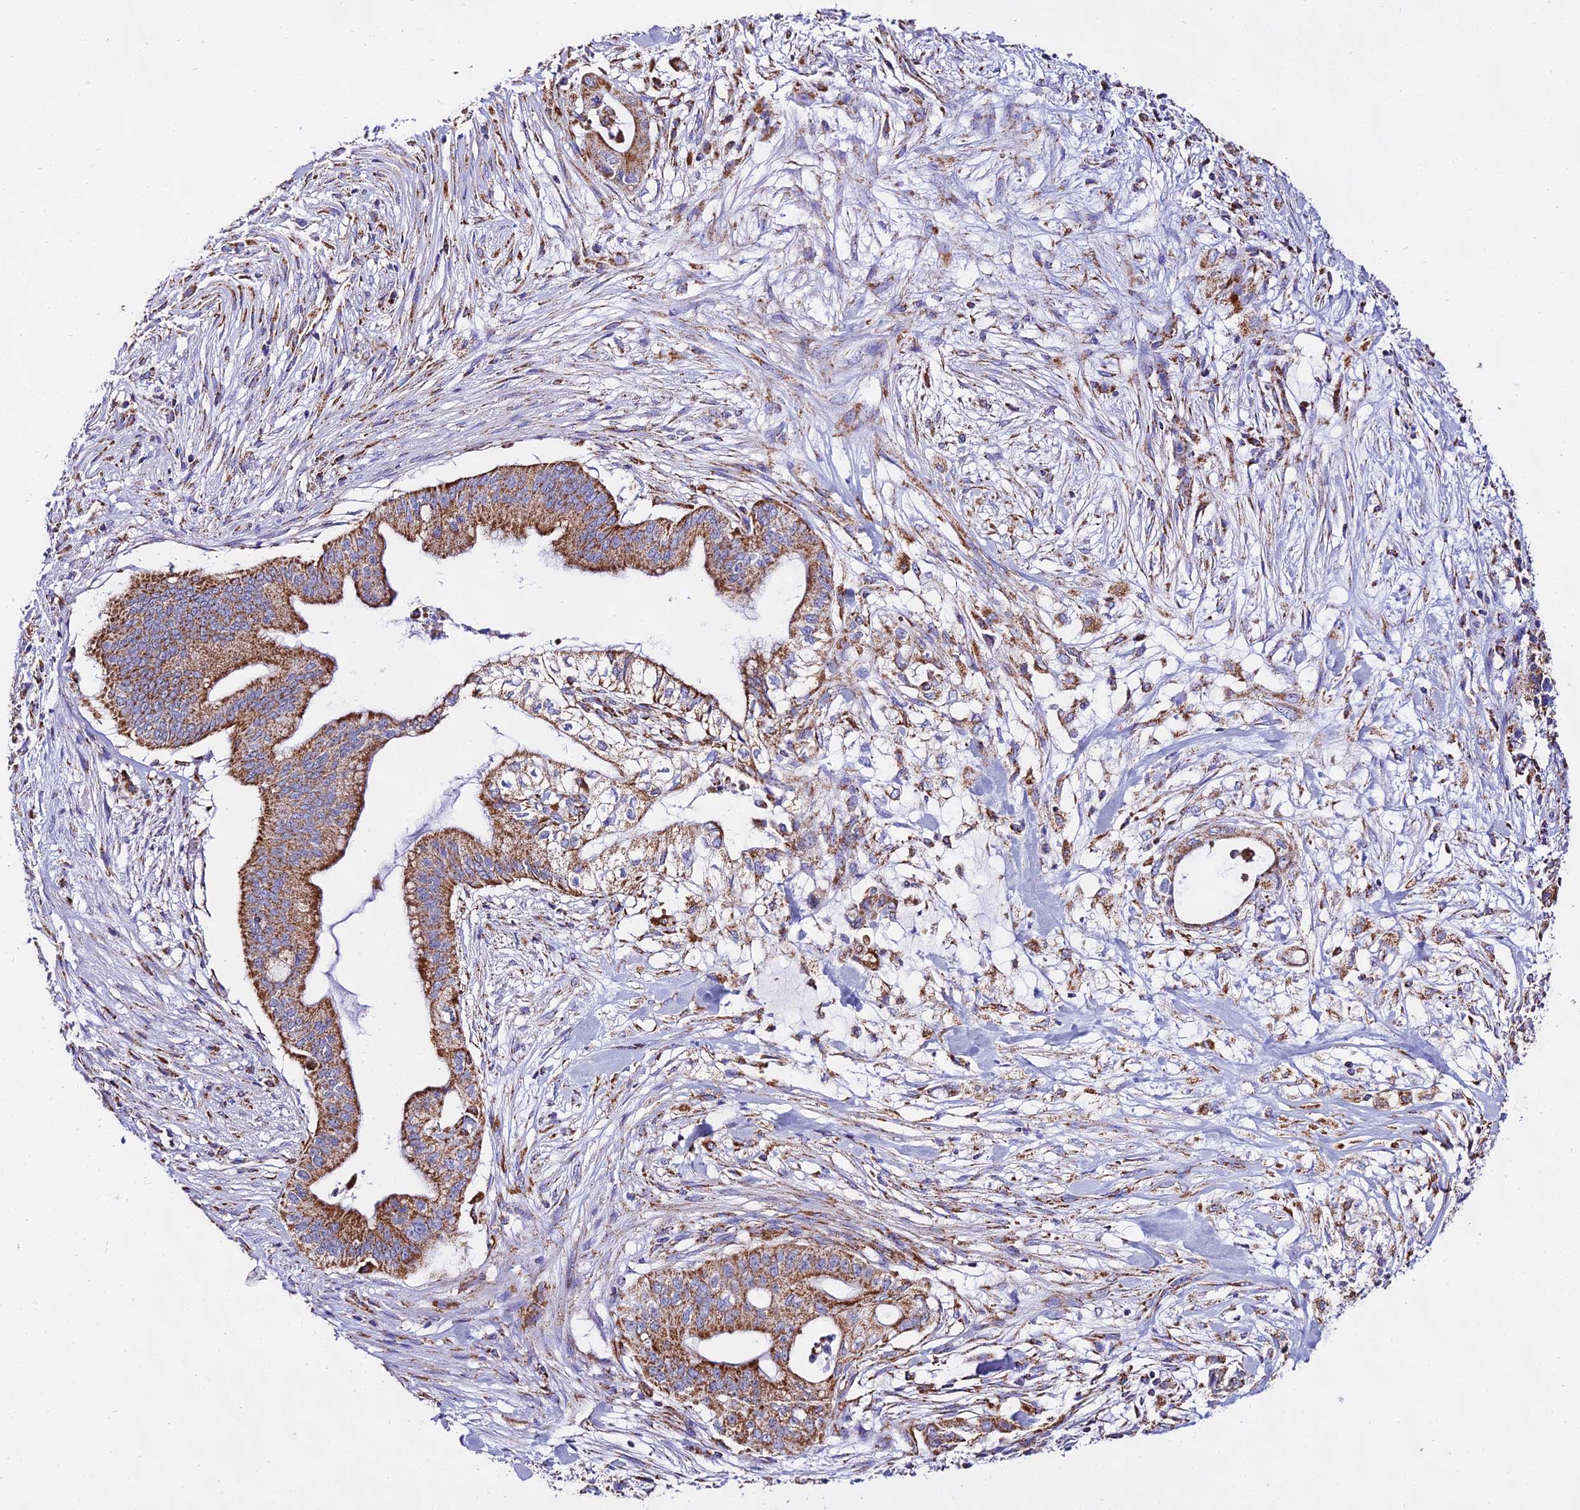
{"staining": {"intensity": "moderate", "quantity": ">75%", "location": "cytoplasmic/membranous"}, "tissue": "pancreatic cancer", "cell_type": "Tumor cells", "image_type": "cancer", "snomed": [{"axis": "morphology", "description": "Adenocarcinoma, NOS"}, {"axis": "topography", "description": "Pancreas"}], "caption": "Immunohistochemical staining of pancreatic cancer exhibits medium levels of moderate cytoplasmic/membranous protein staining in about >75% of tumor cells.", "gene": "ATP5PD", "patient": {"sex": "male", "age": 46}}